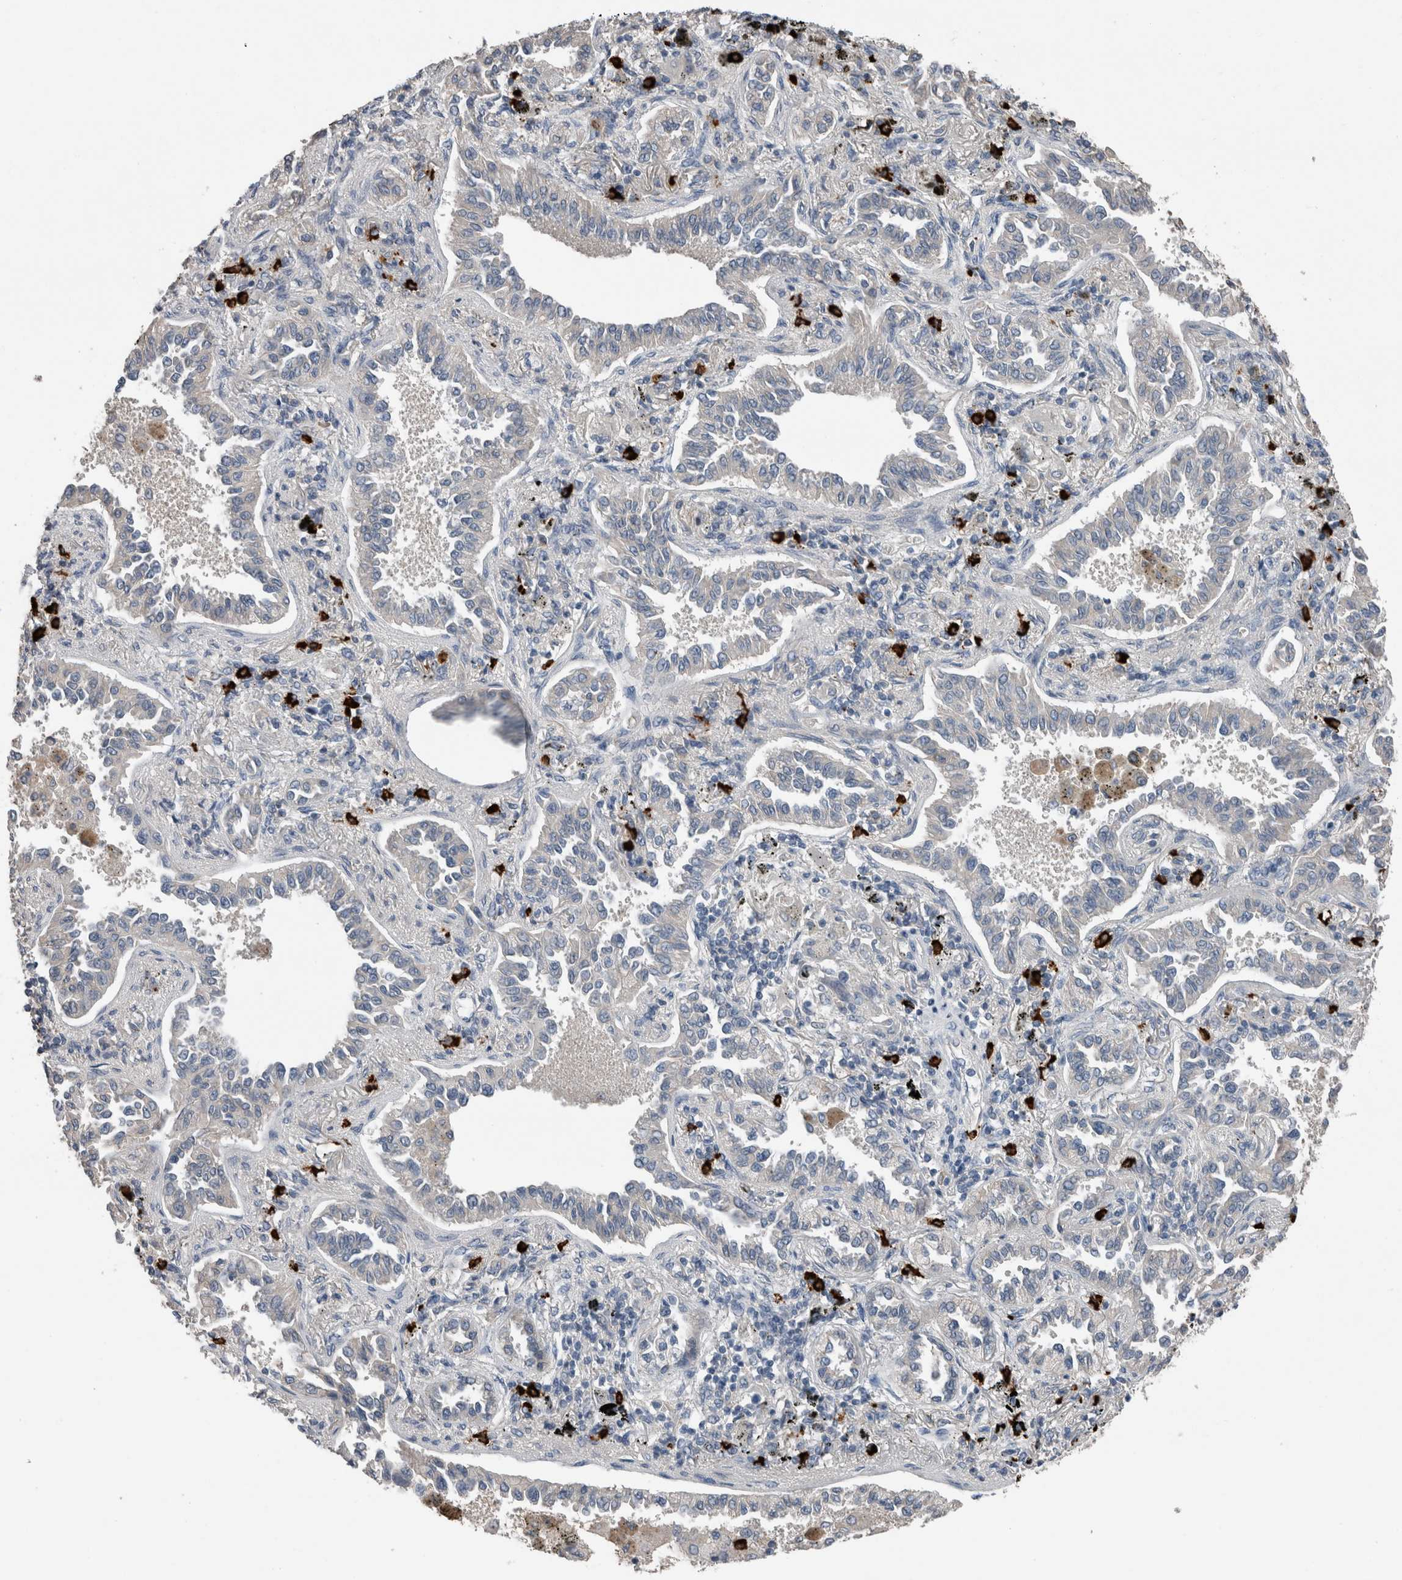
{"staining": {"intensity": "negative", "quantity": "none", "location": "none"}, "tissue": "lung cancer", "cell_type": "Tumor cells", "image_type": "cancer", "snomed": [{"axis": "morphology", "description": "Normal tissue, NOS"}, {"axis": "morphology", "description": "Adenocarcinoma, NOS"}, {"axis": "topography", "description": "Lung"}], "caption": "Adenocarcinoma (lung) was stained to show a protein in brown. There is no significant expression in tumor cells. The staining is performed using DAB brown chromogen with nuclei counter-stained in using hematoxylin.", "gene": "CRNN", "patient": {"sex": "male", "age": 59}}